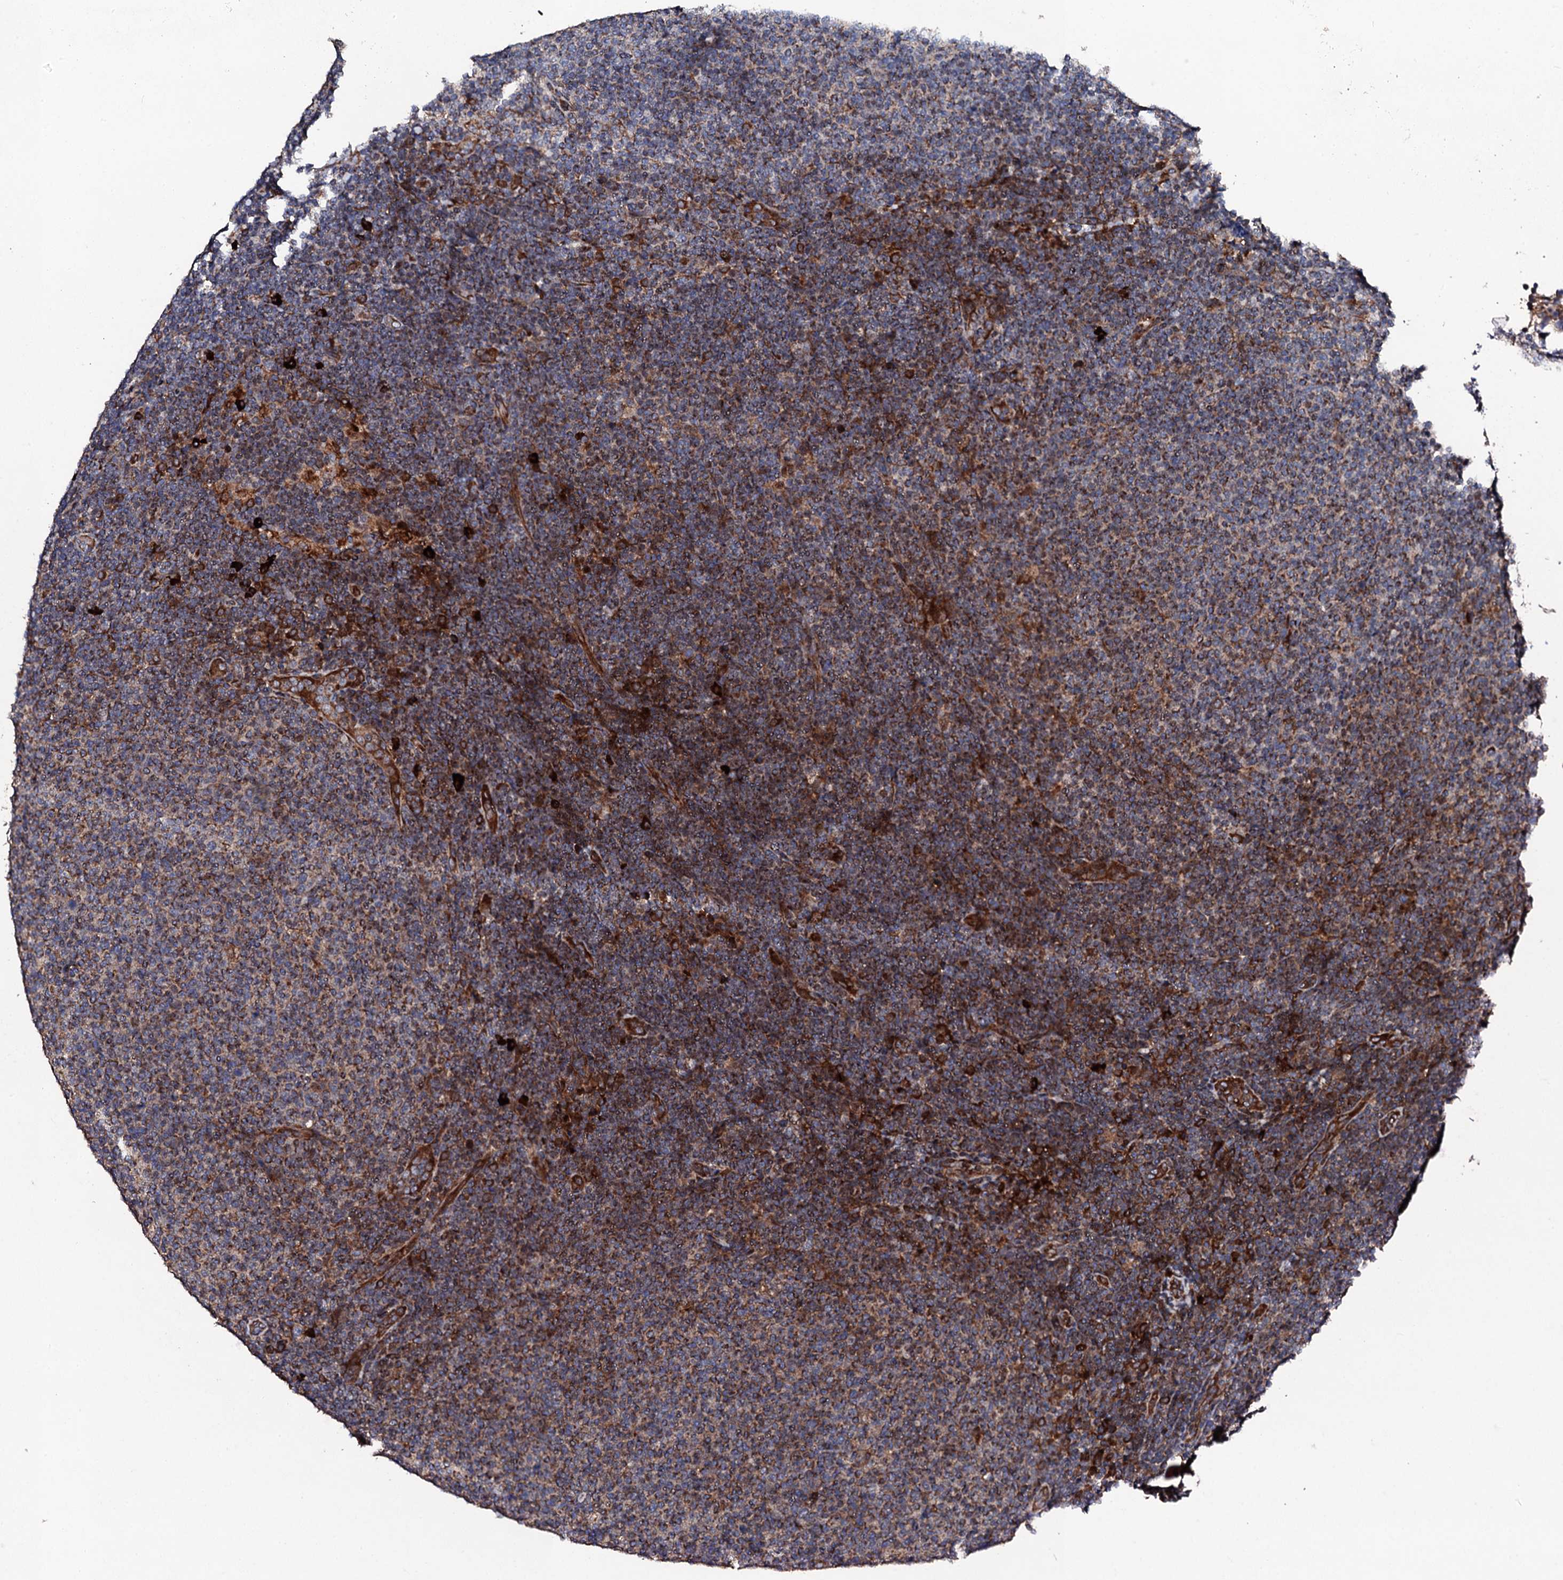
{"staining": {"intensity": "moderate", "quantity": "25%-75%", "location": "cytoplasmic/membranous"}, "tissue": "lymphoma", "cell_type": "Tumor cells", "image_type": "cancer", "snomed": [{"axis": "morphology", "description": "Malignant lymphoma, non-Hodgkin's type, Low grade"}, {"axis": "topography", "description": "Lymph node"}], "caption": "Tumor cells show medium levels of moderate cytoplasmic/membranous expression in about 25%-75% of cells in lymphoma.", "gene": "LIPT2", "patient": {"sex": "male", "age": 66}}